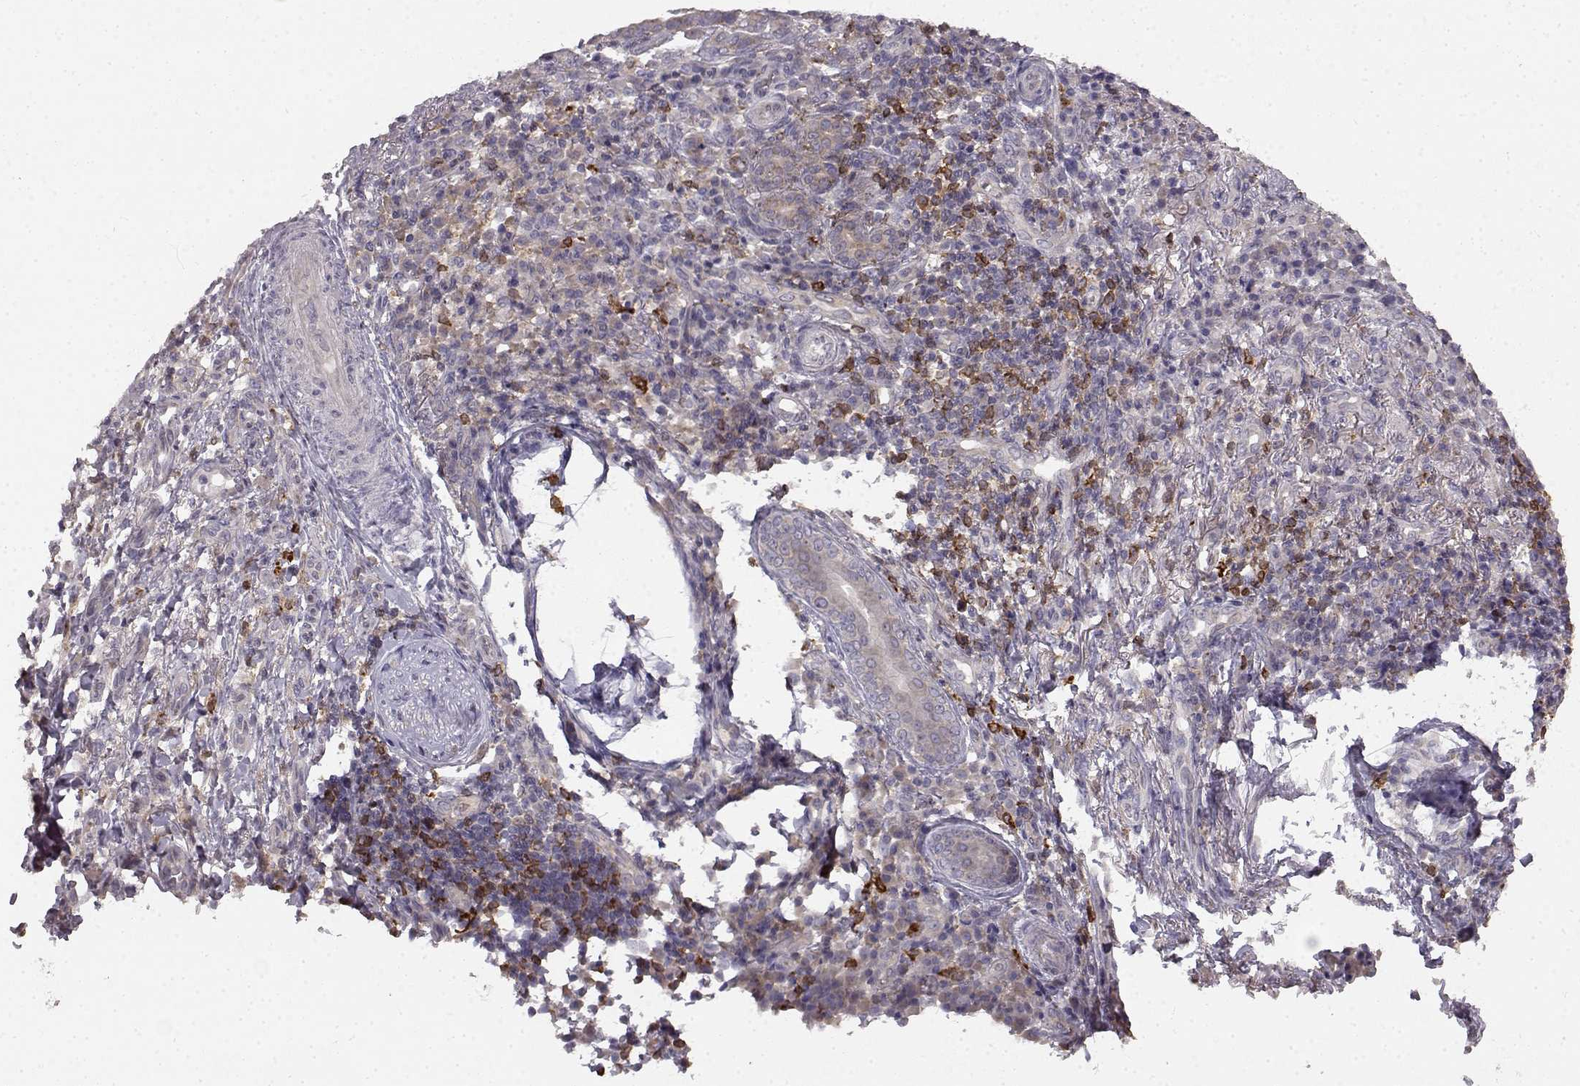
{"staining": {"intensity": "negative", "quantity": "none", "location": "none"}, "tissue": "skin cancer", "cell_type": "Tumor cells", "image_type": "cancer", "snomed": [{"axis": "morphology", "description": "Basal cell carcinoma"}, {"axis": "topography", "description": "Skin"}], "caption": "Immunohistochemistry micrograph of neoplastic tissue: skin cancer (basal cell carcinoma) stained with DAB (3,3'-diaminobenzidine) demonstrates no significant protein expression in tumor cells.", "gene": "SPAG17", "patient": {"sex": "female", "age": 69}}